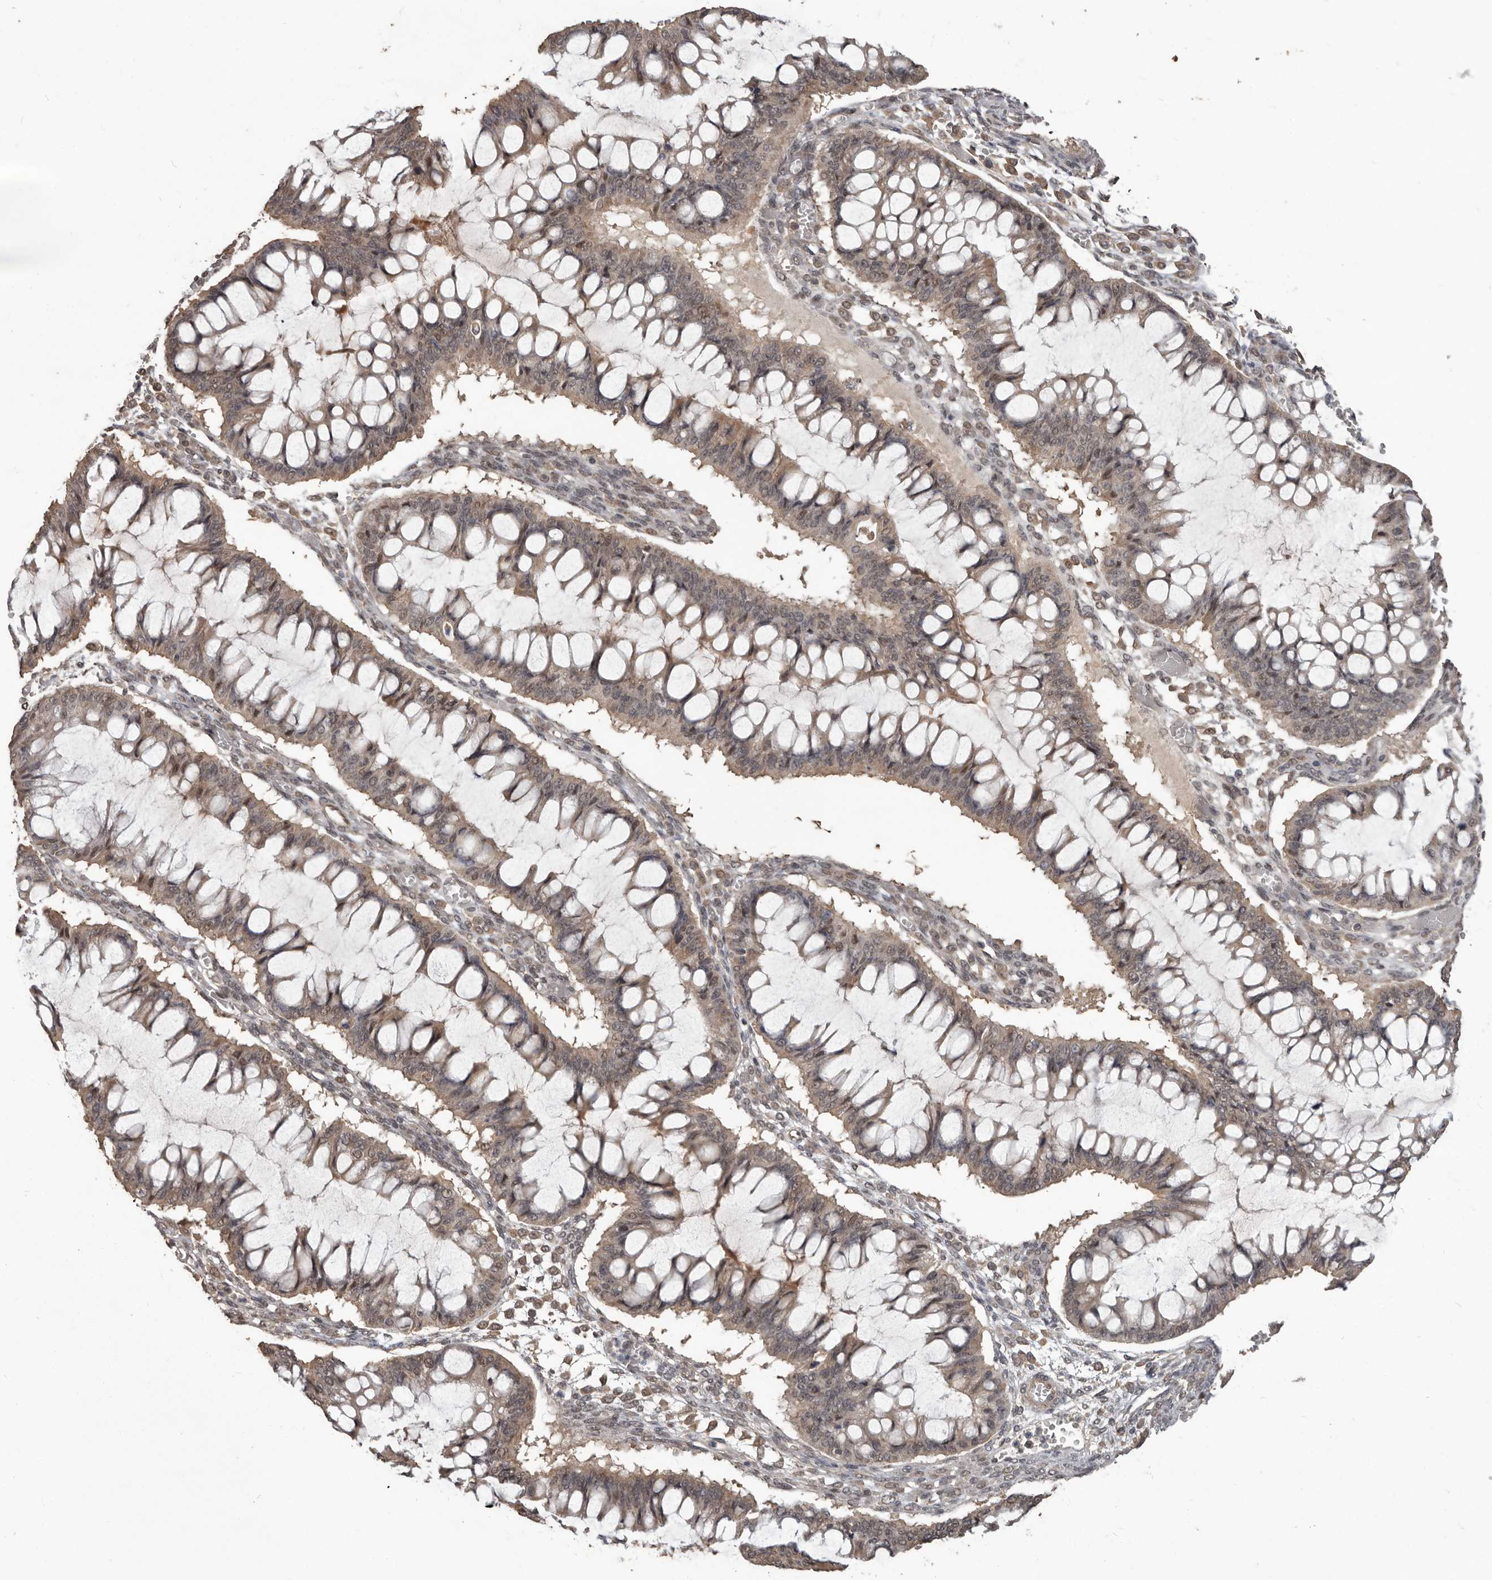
{"staining": {"intensity": "weak", "quantity": ">75%", "location": "cytoplasmic/membranous,nuclear"}, "tissue": "ovarian cancer", "cell_type": "Tumor cells", "image_type": "cancer", "snomed": [{"axis": "morphology", "description": "Cystadenocarcinoma, mucinous, NOS"}, {"axis": "topography", "description": "Ovary"}], "caption": "Human ovarian cancer stained for a protein (brown) exhibits weak cytoplasmic/membranous and nuclear positive positivity in about >75% of tumor cells.", "gene": "ZFP14", "patient": {"sex": "female", "age": 73}}